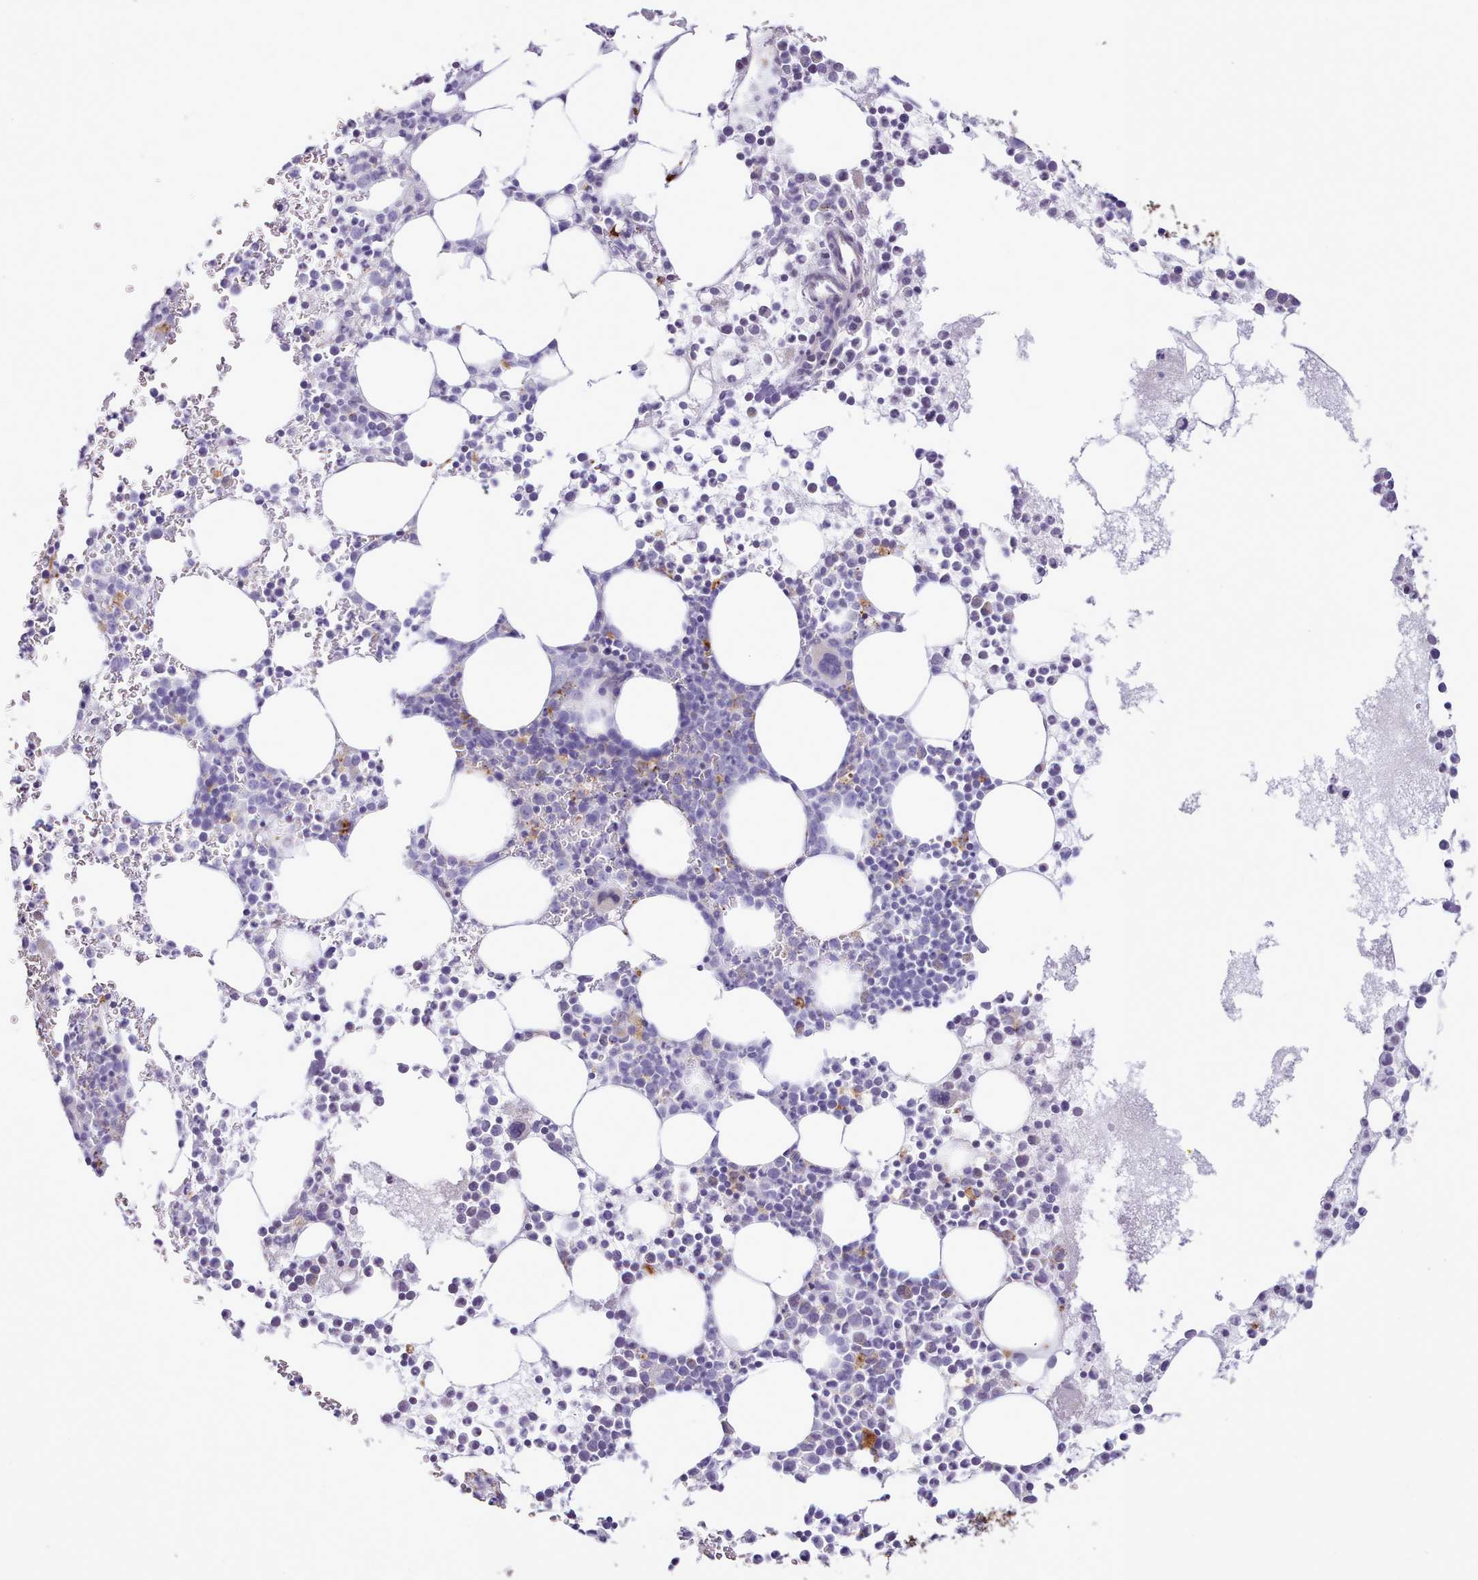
{"staining": {"intensity": "negative", "quantity": "none", "location": "none"}, "tissue": "bone marrow", "cell_type": "Hematopoietic cells", "image_type": "normal", "snomed": [{"axis": "morphology", "description": "Normal tissue, NOS"}, {"axis": "topography", "description": "Bone marrow"}], "caption": "Micrograph shows no protein positivity in hematopoietic cells of benign bone marrow.", "gene": "SRD5A1", "patient": {"sex": "female", "age": 78}}